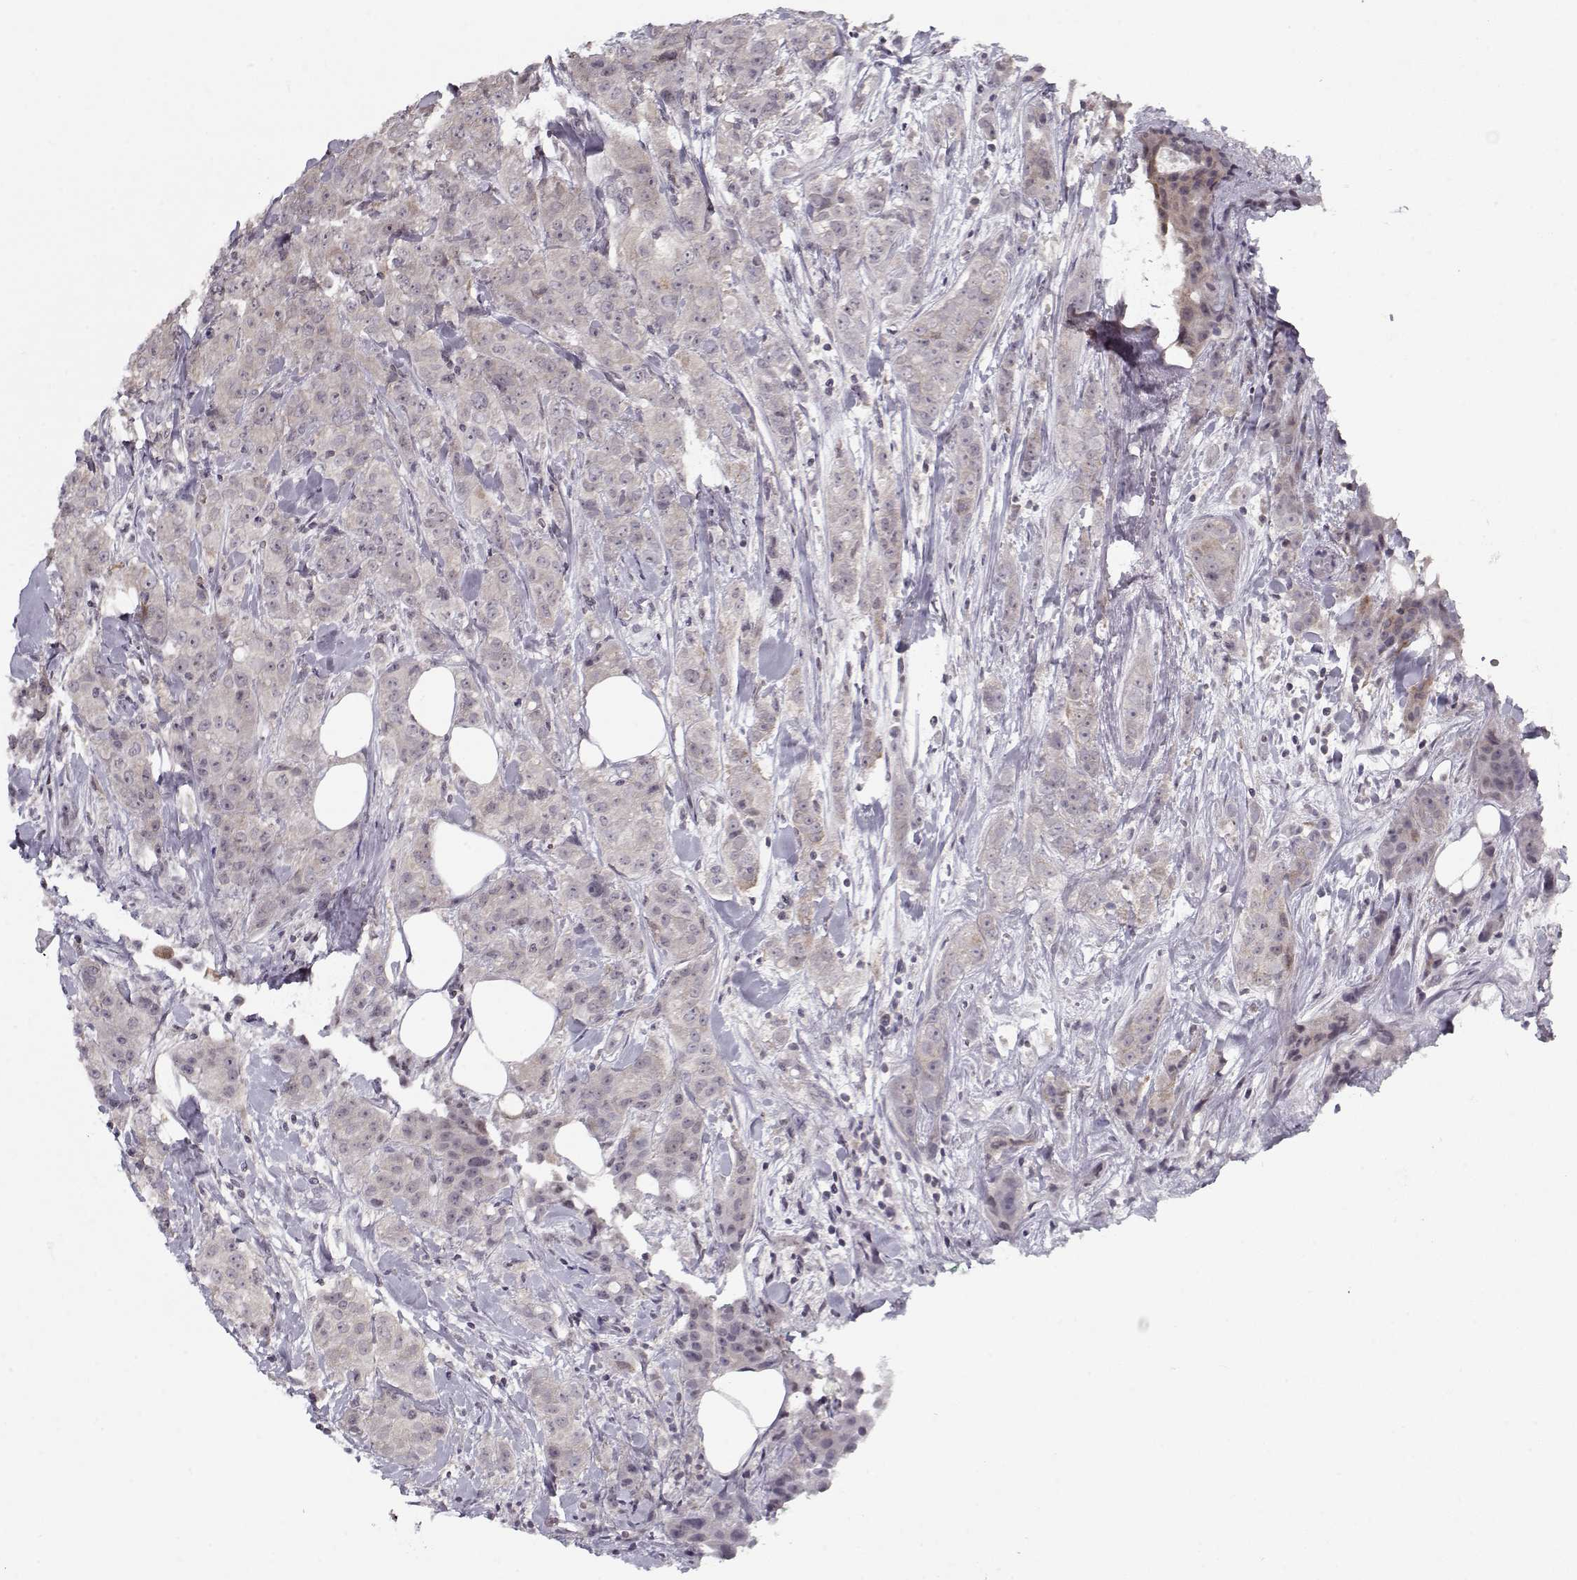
{"staining": {"intensity": "negative", "quantity": "none", "location": "none"}, "tissue": "breast cancer", "cell_type": "Tumor cells", "image_type": "cancer", "snomed": [{"axis": "morphology", "description": "Duct carcinoma"}, {"axis": "topography", "description": "Breast"}], "caption": "Immunohistochemical staining of human breast cancer exhibits no significant staining in tumor cells.", "gene": "TESPA1", "patient": {"sex": "female", "age": 43}}